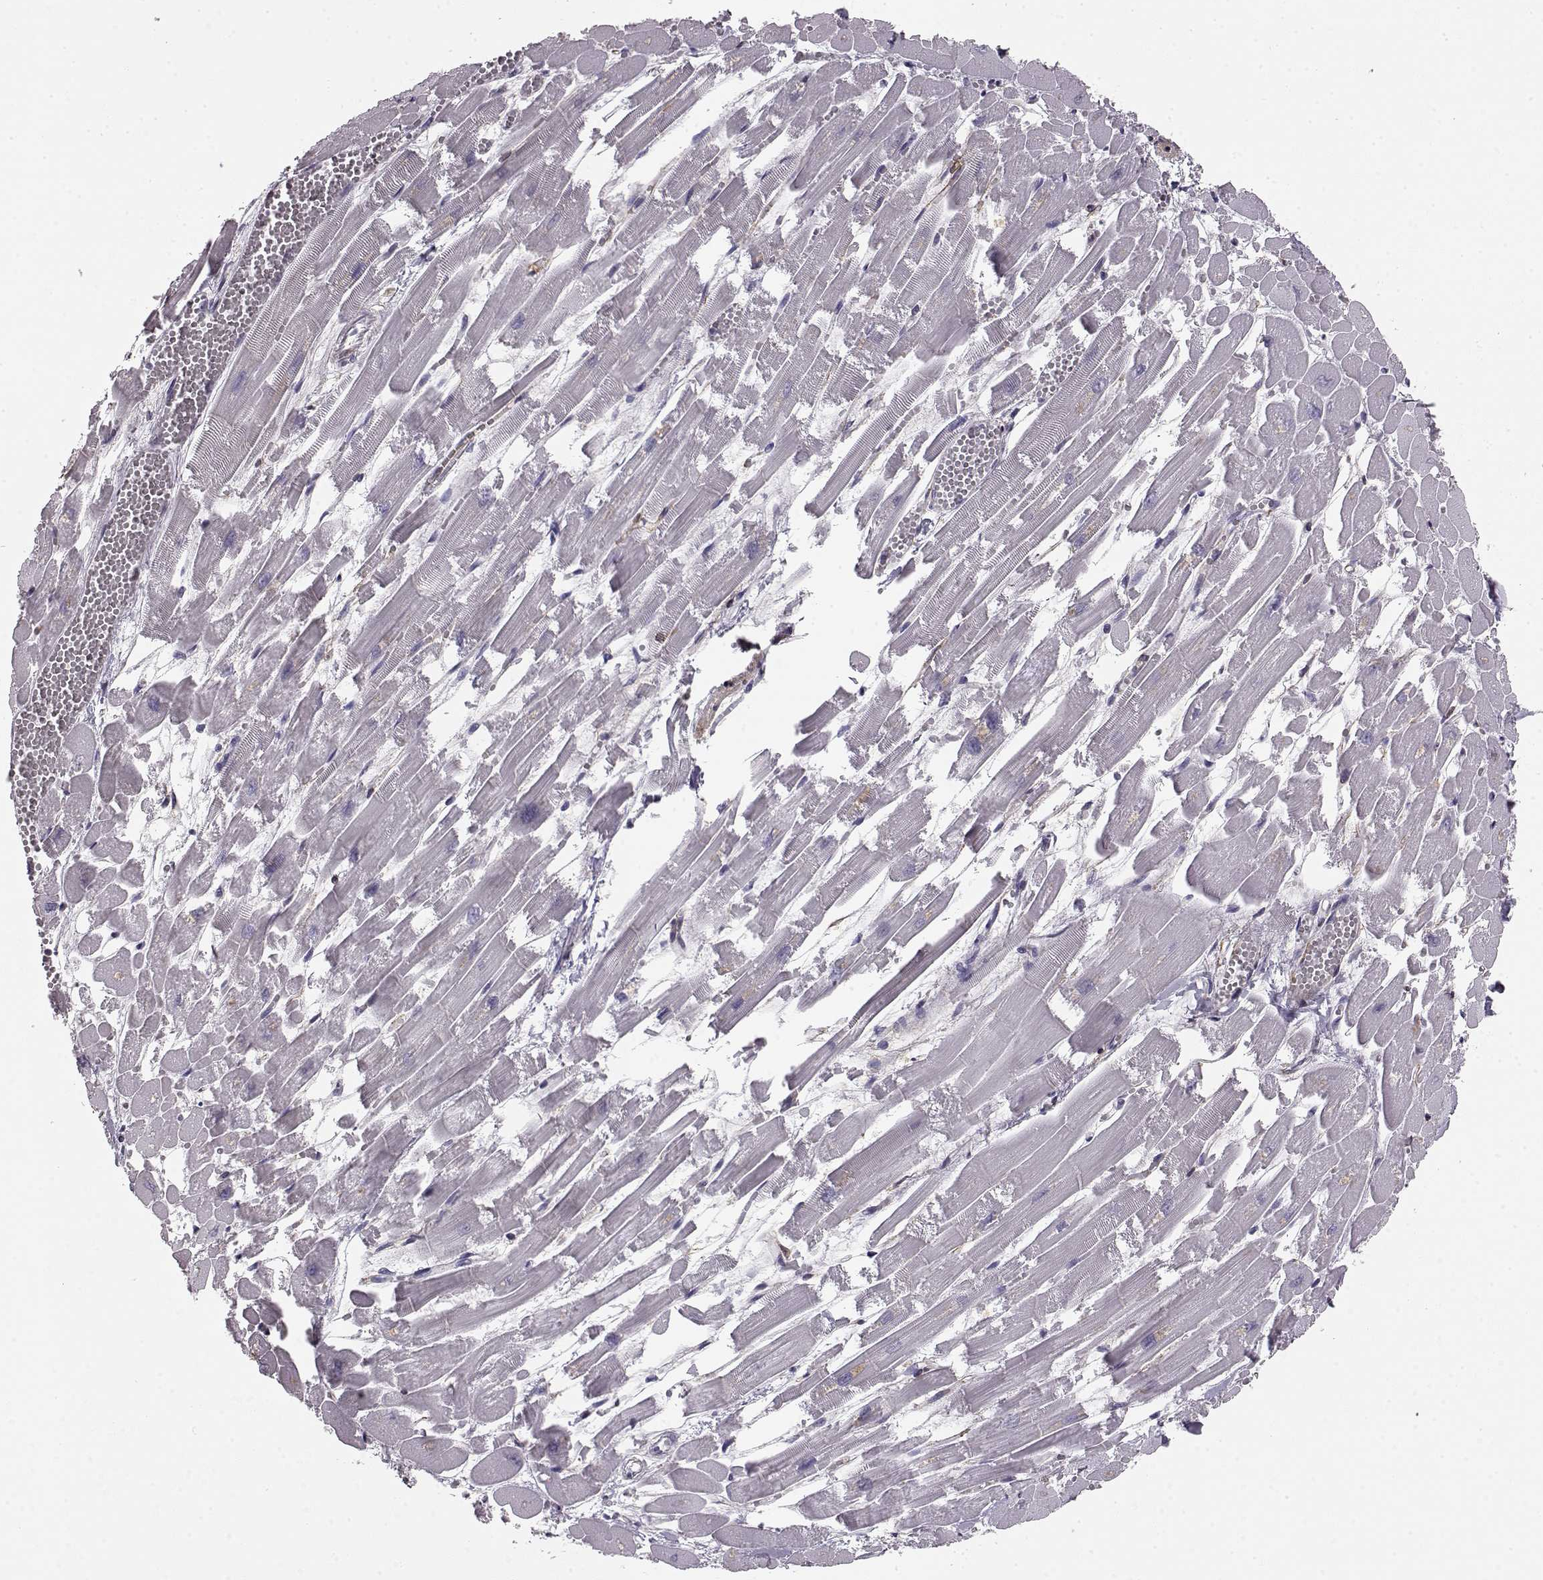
{"staining": {"intensity": "negative", "quantity": "none", "location": "none"}, "tissue": "heart muscle", "cell_type": "Cardiomyocytes", "image_type": "normal", "snomed": [{"axis": "morphology", "description": "Normal tissue, NOS"}, {"axis": "topography", "description": "Heart"}], "caption": "High power microscopy micrograph of an immunohistochemistry (IHC) image of normal heart muscle, revealing no significant expression in cardiomyocytes. The staining was performed using DAB (3,3'-diaminobenzidine) to visualize the protein expression in brown, while the nuclei were stained in blue with hematoxylin (Magnification: 20x).", "gene": "KRT81", "patient": {"sex": "female", "age": 52}}